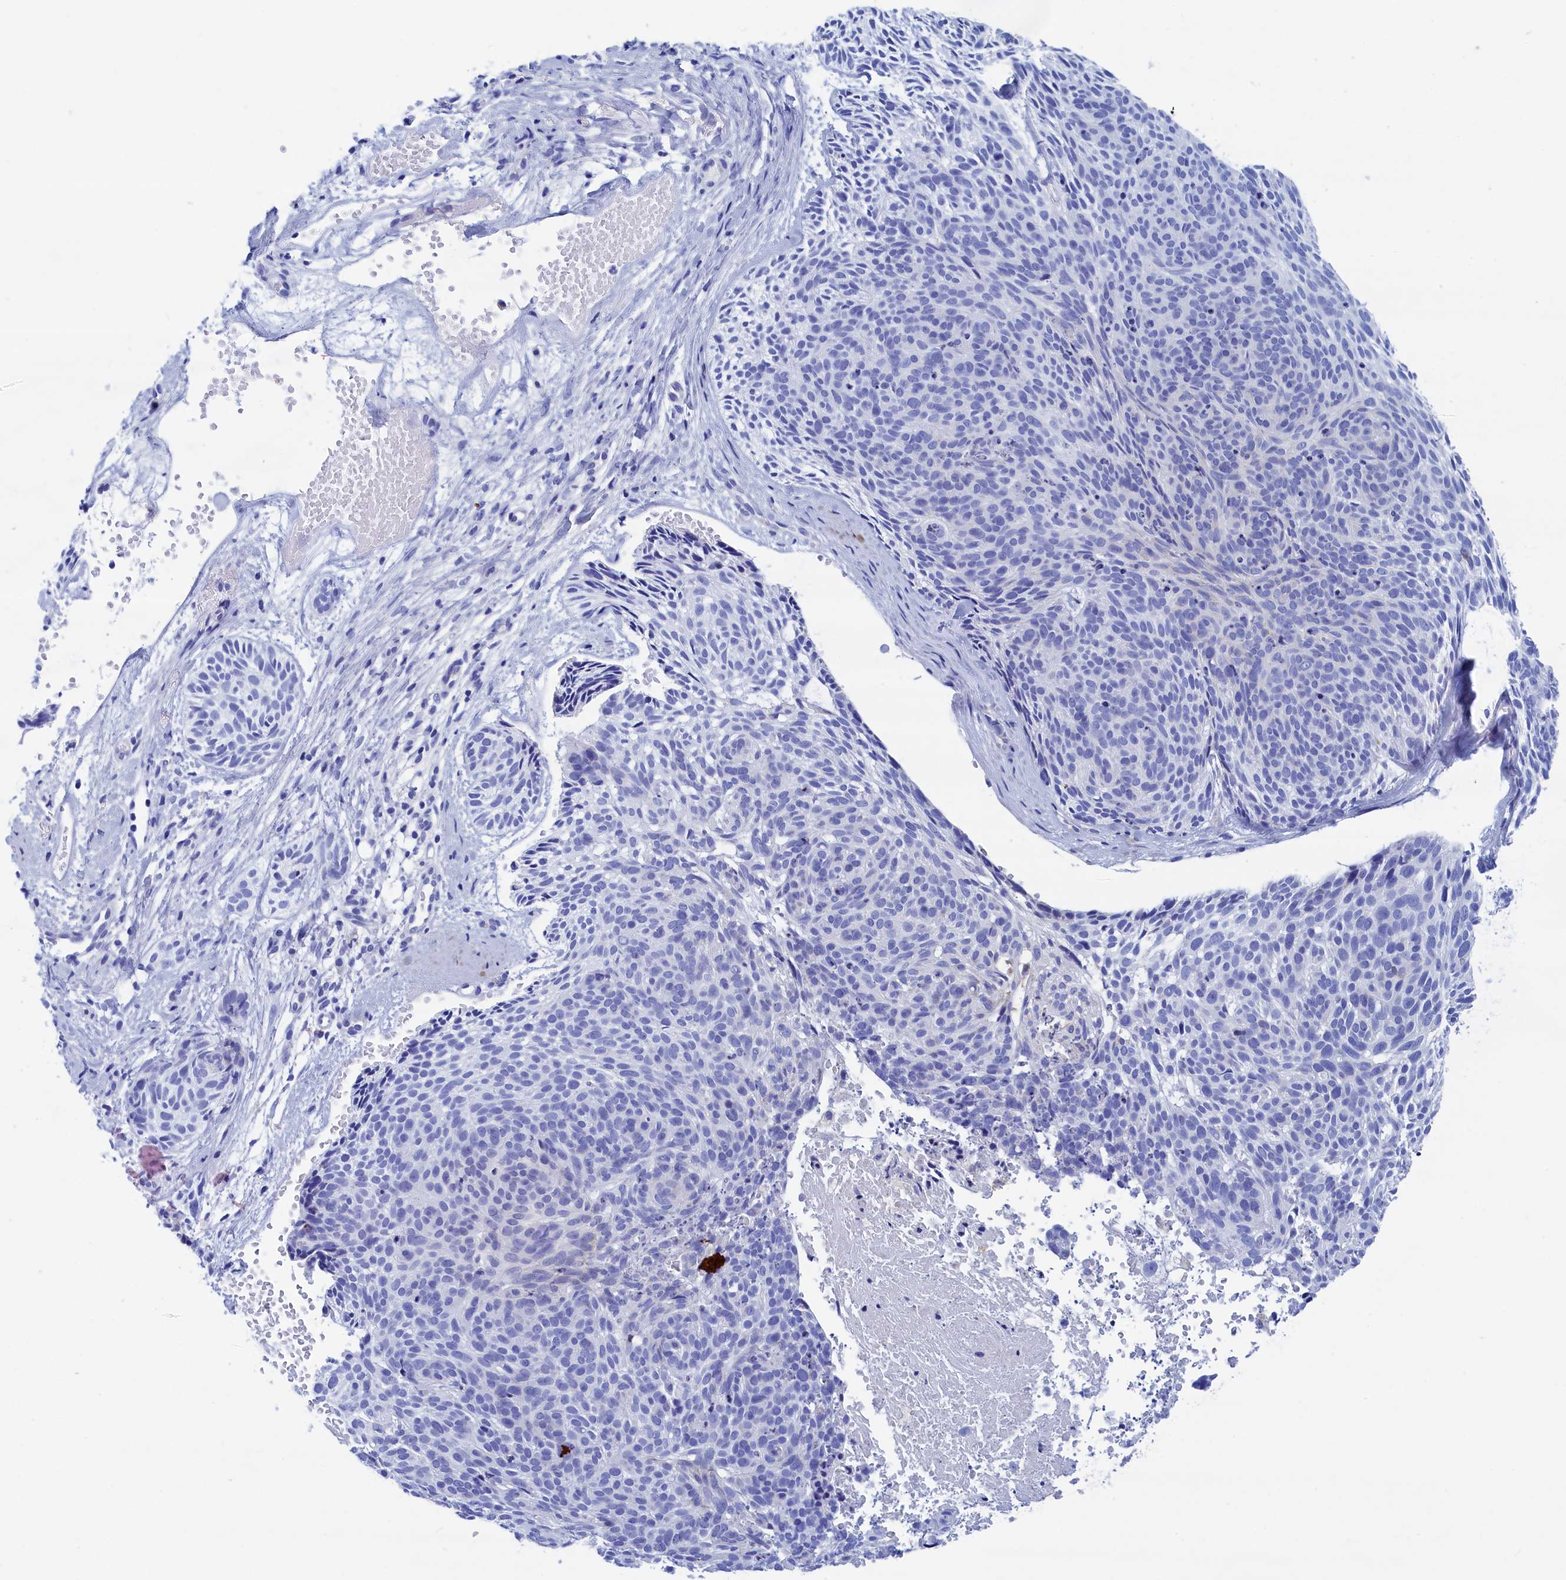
{"staining": {"intensity": "negative", "quantity": "none", "location": "none"}, "tissue": "skin cancer", "cell_type": "Tumor cells", "image_type": "cancer", "snomed": [{"axis": "morphology", "description": "Normal tissue, NOS"}, {"axis": "morphology", "description": "Basal cell carcinoma"}, {"axis": "topography", "description": "Skin"}], "caption": "There is no significant expression in tumor cells of skin basal cell carcinoma.", "gene": "WDR83", "patient": {"sex": "male", "age": 66}}